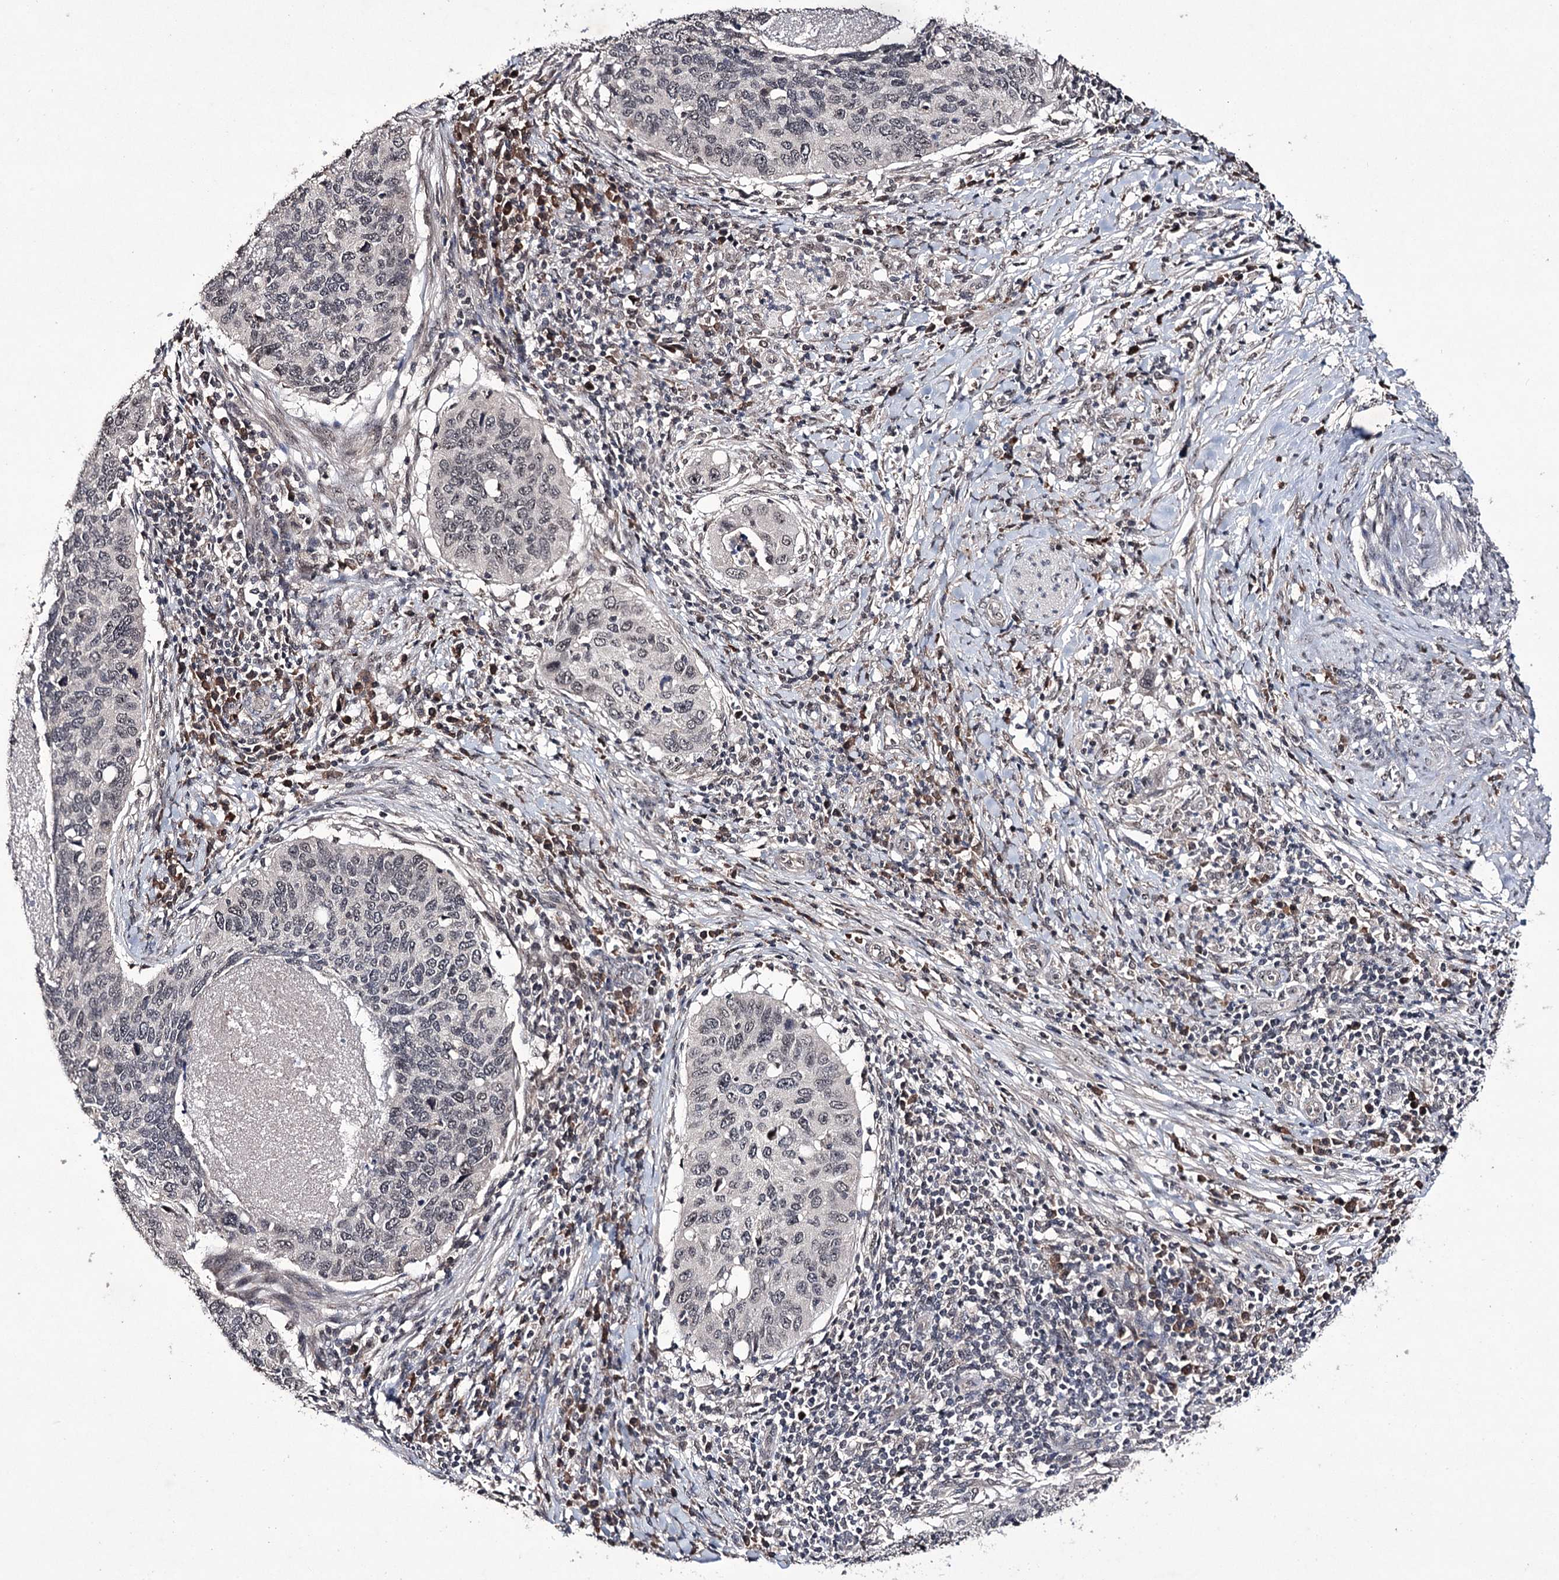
{"staining": {"intensity": "weak", "quantity": "<25%", "location": "nuclear"}, "tissue": "cervical cancer", "cell_type": "Tumor cells", "image_type": "cancer", "snomed": [{"axis": "morphology", "description": "Squamous cell carcinoma, NOS"}, {"axis": "topography", "description": "Cervix"}], "caption": "The immunohistochemistry micrograph has no significant expression in tumor cells of cervical cancer (squamous cell carcinoma) tissue.", "gene": "VGLL4", "patient": {"sex": "female", "age": 38}}